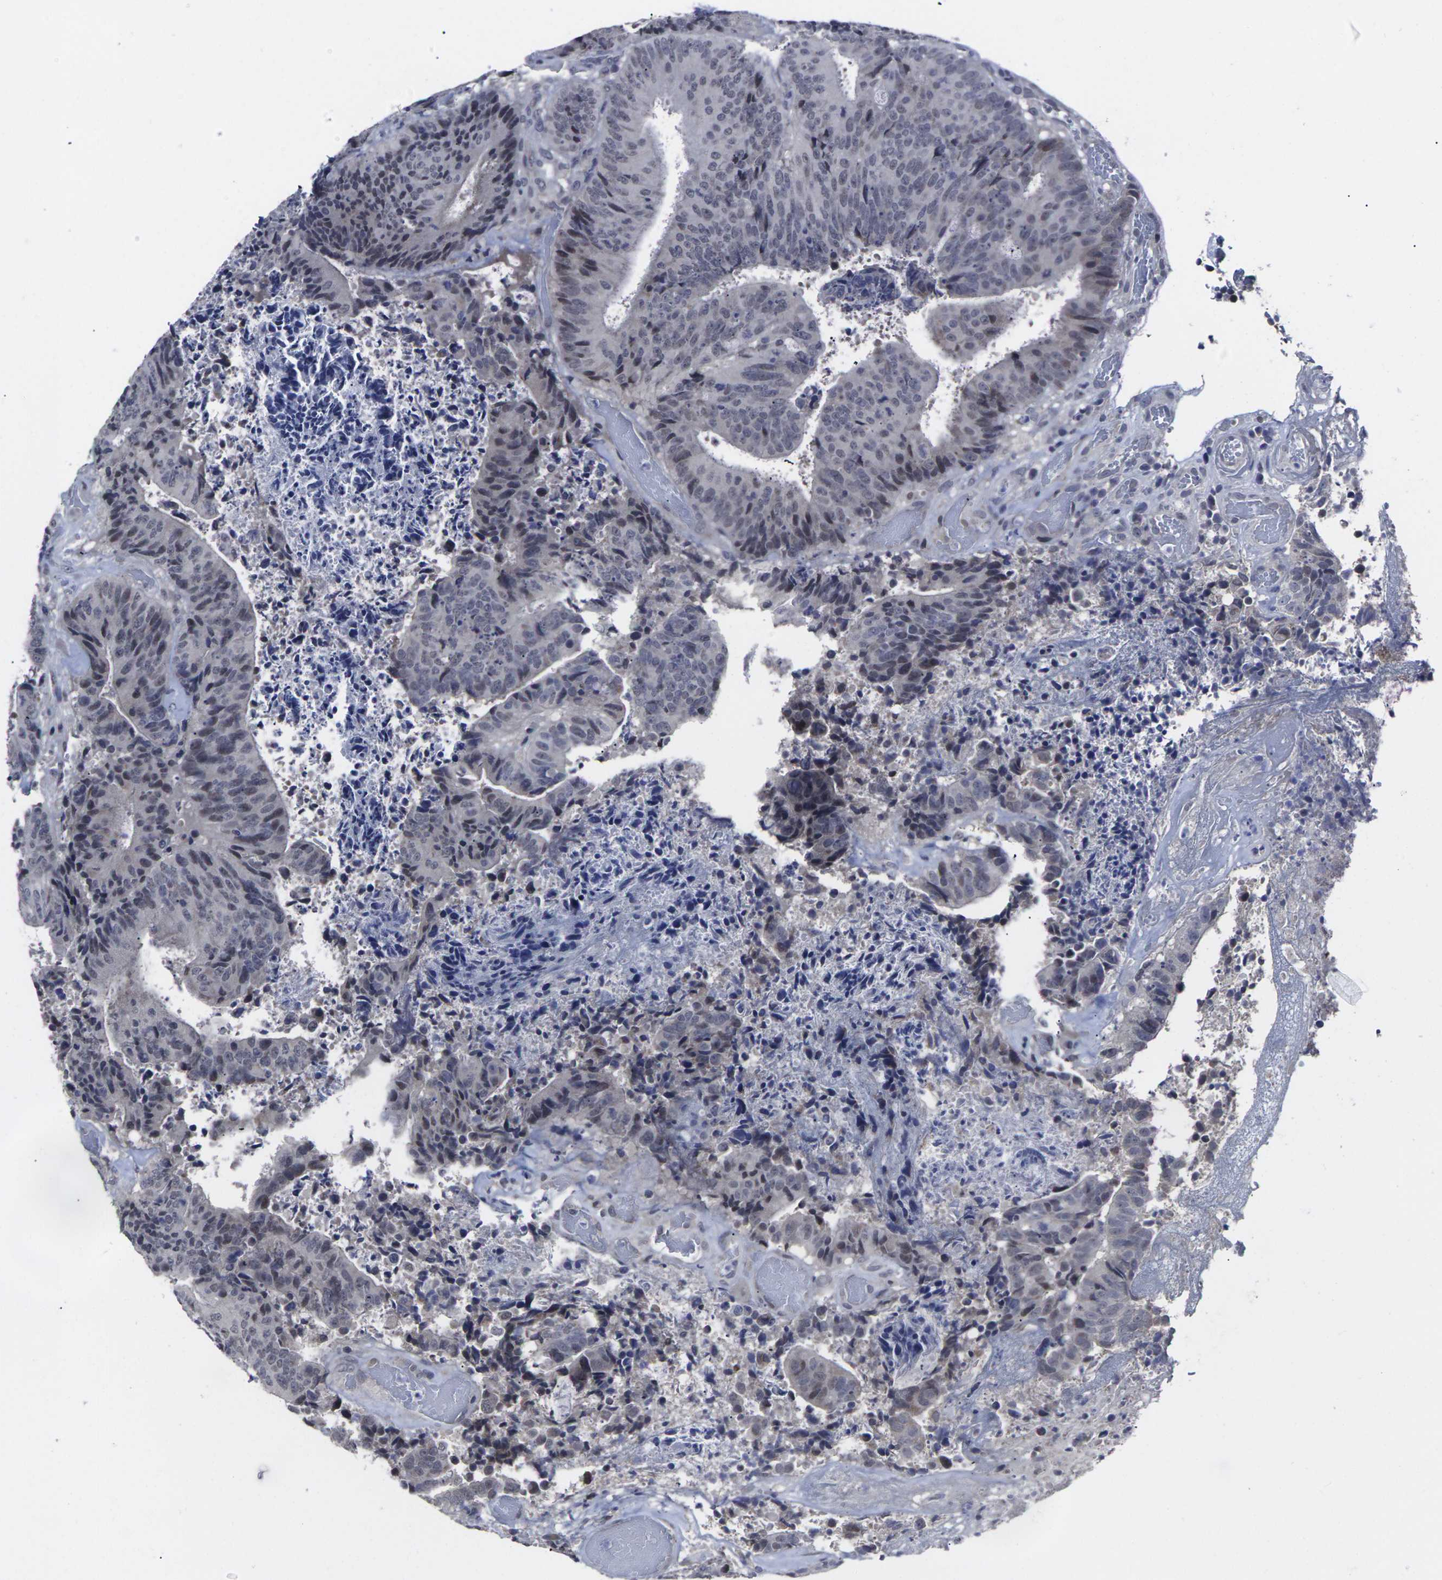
{"staining": {"intensity": "weak", "quantity": "<25%", "location": "cytoplasmic/membranous,nuclear"}, "tissue": "colorectal cancer", "cell_type": "Tumor cells", "image_type": "cancer", "snomed": [{"axis": "morphology", "description": "Adenocarcinoma, NOS"}, {"axis": "topography", "description": "Rectum"}], "caption": "Immunohistochemistry histopathology image of colorectal cancer stained for a protein (brown), which demonstrates no positivity in tumor cells. (DAB (3,3'-diaminobenzidine) immunohistochemistry (IHC), high magnification).", "gene": "MSANTD4", "patient": {"sex": "male", "age": 72}}